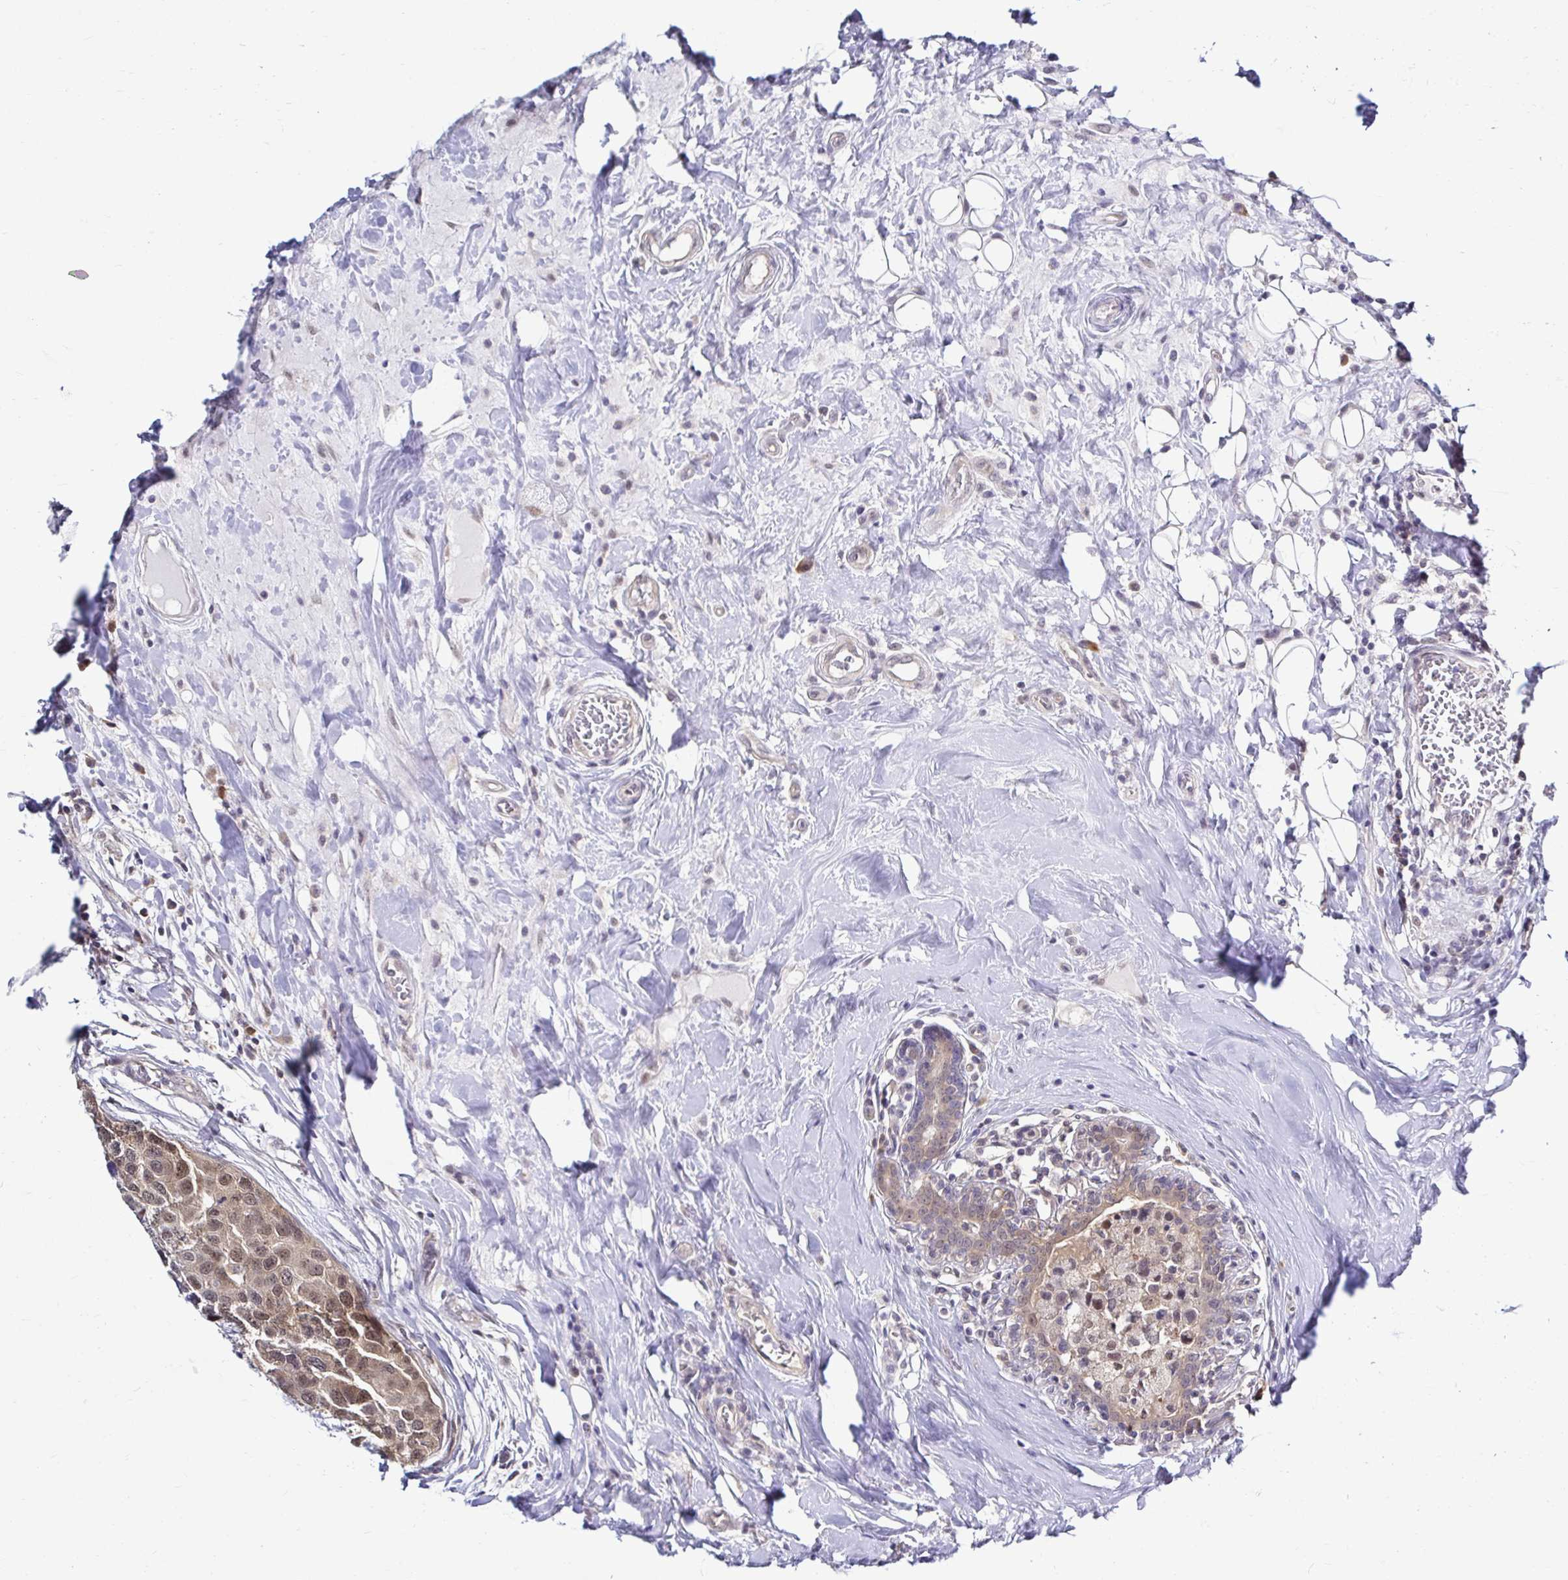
{"staining": {"intensity": "moderate", "quantity": ">75%", "location": "nuclear"}, "tissue": "breast cancer", "cell_type": "Tumor cells", "image_type": "cancer", "snomed": [{"axis": "morphology", "description": "Duct carcinoma"}, {"axis": "topography", "description": "Breast"}], "caption": "DAB immunohistochemical staining of human intraductal carcinoma (breast) reveals moderate nuclear protein positivity in approximately >75% of tumor cells.", "gene": "PSMD3", "patient": {"sex": "female", "age": 24}}